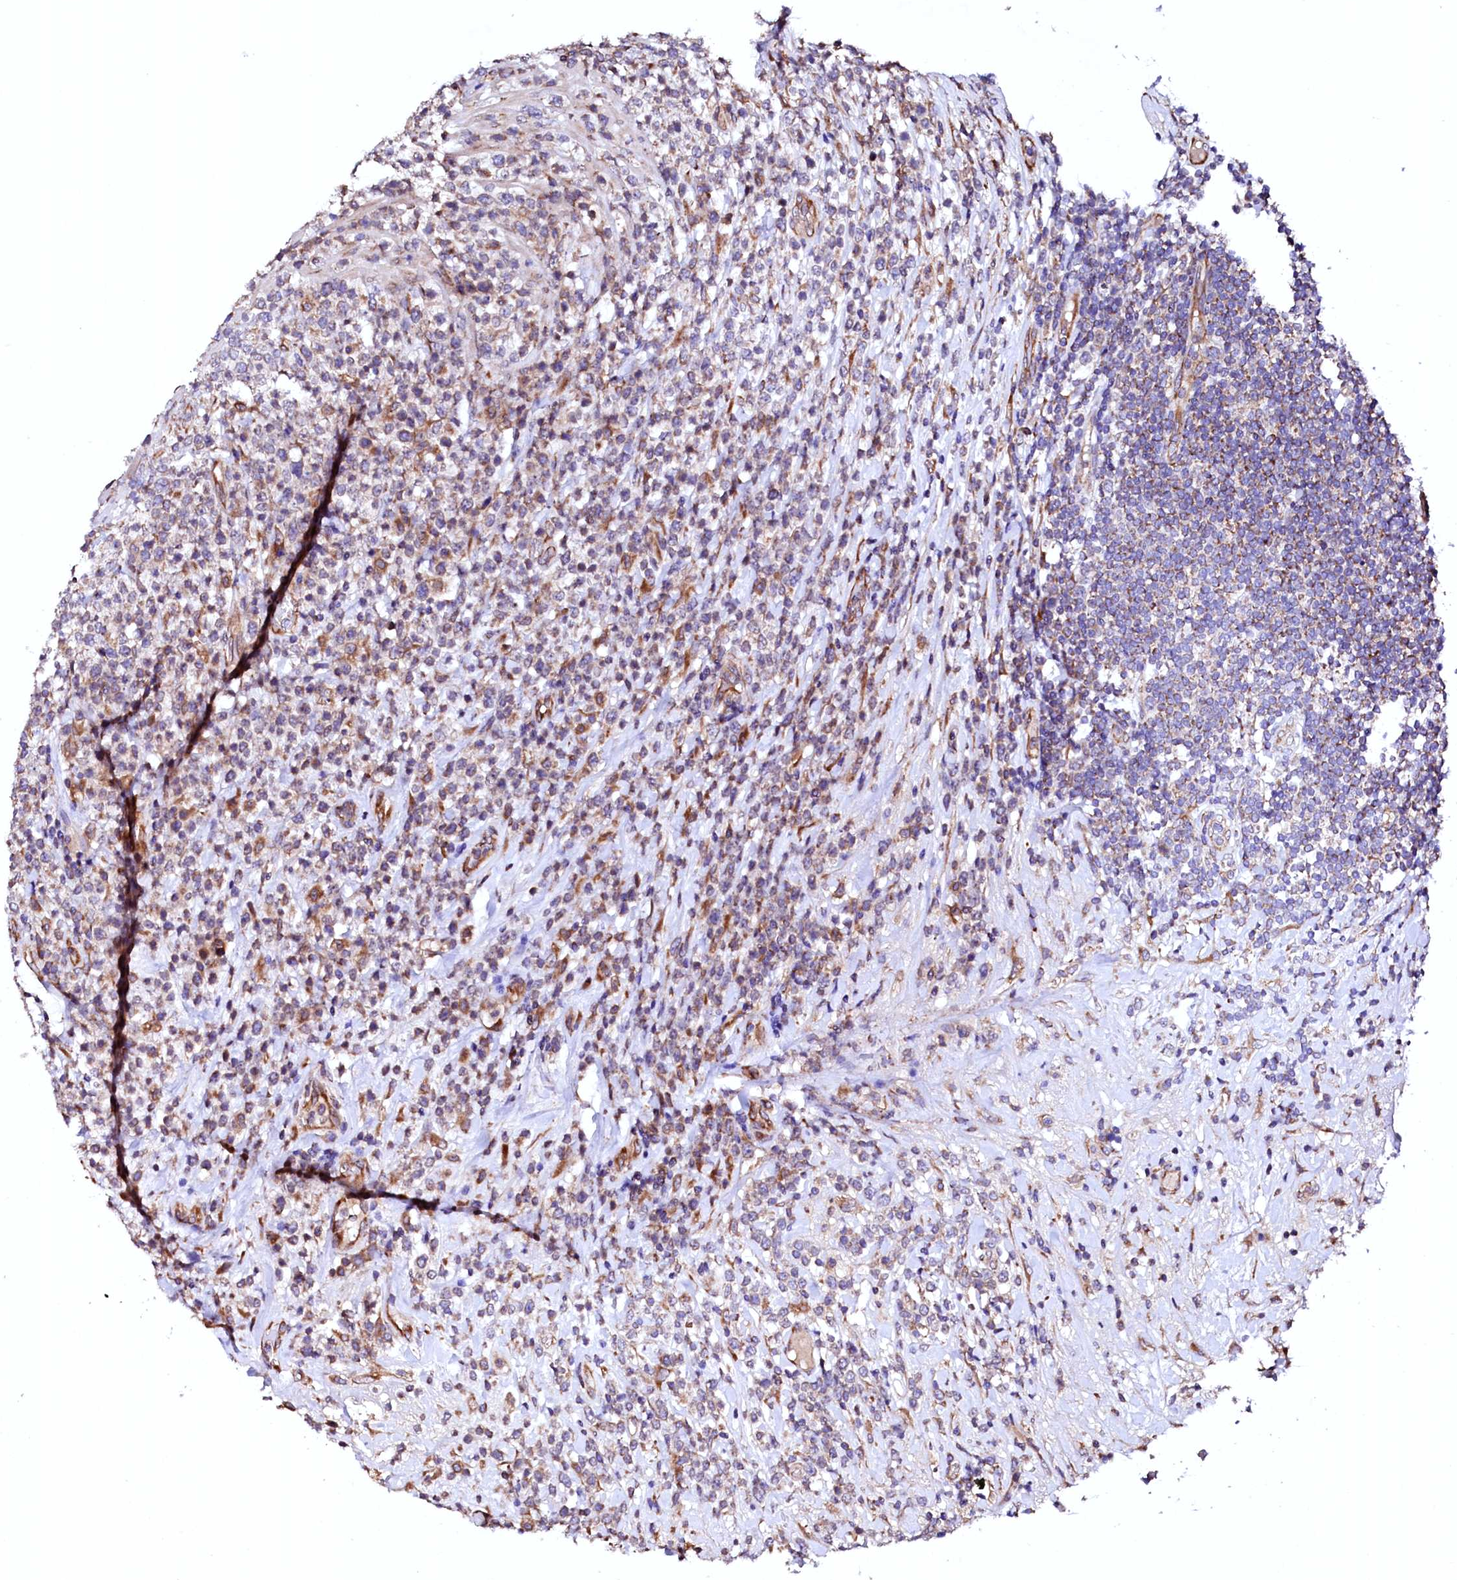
{"staining": {"intensity": "weak", "quantity": "<25%", "location": "cytoplasmic/membranous"}, "tissue": "lymphoma", "cell_type": "Tumor cells", "image_type": "cancer", "snomed": [{"axis": "morphology", "description": "Malignant lymphoma, non-Hodgkin's type, High grade"}, {"axis": "topography", "description": "Colon"}], "caption": "High magnification brightfield microscopy of high-grade malignant lymphoma, non-Hodgkin's type stained with DAB (3,3'-diaminobenzidine) (brown) and counterstained with hematoxylin (blue): tumor cells show no significant positivity.", "gene": "UBE3C", "patient": {"sex": "female", "age": 53}}